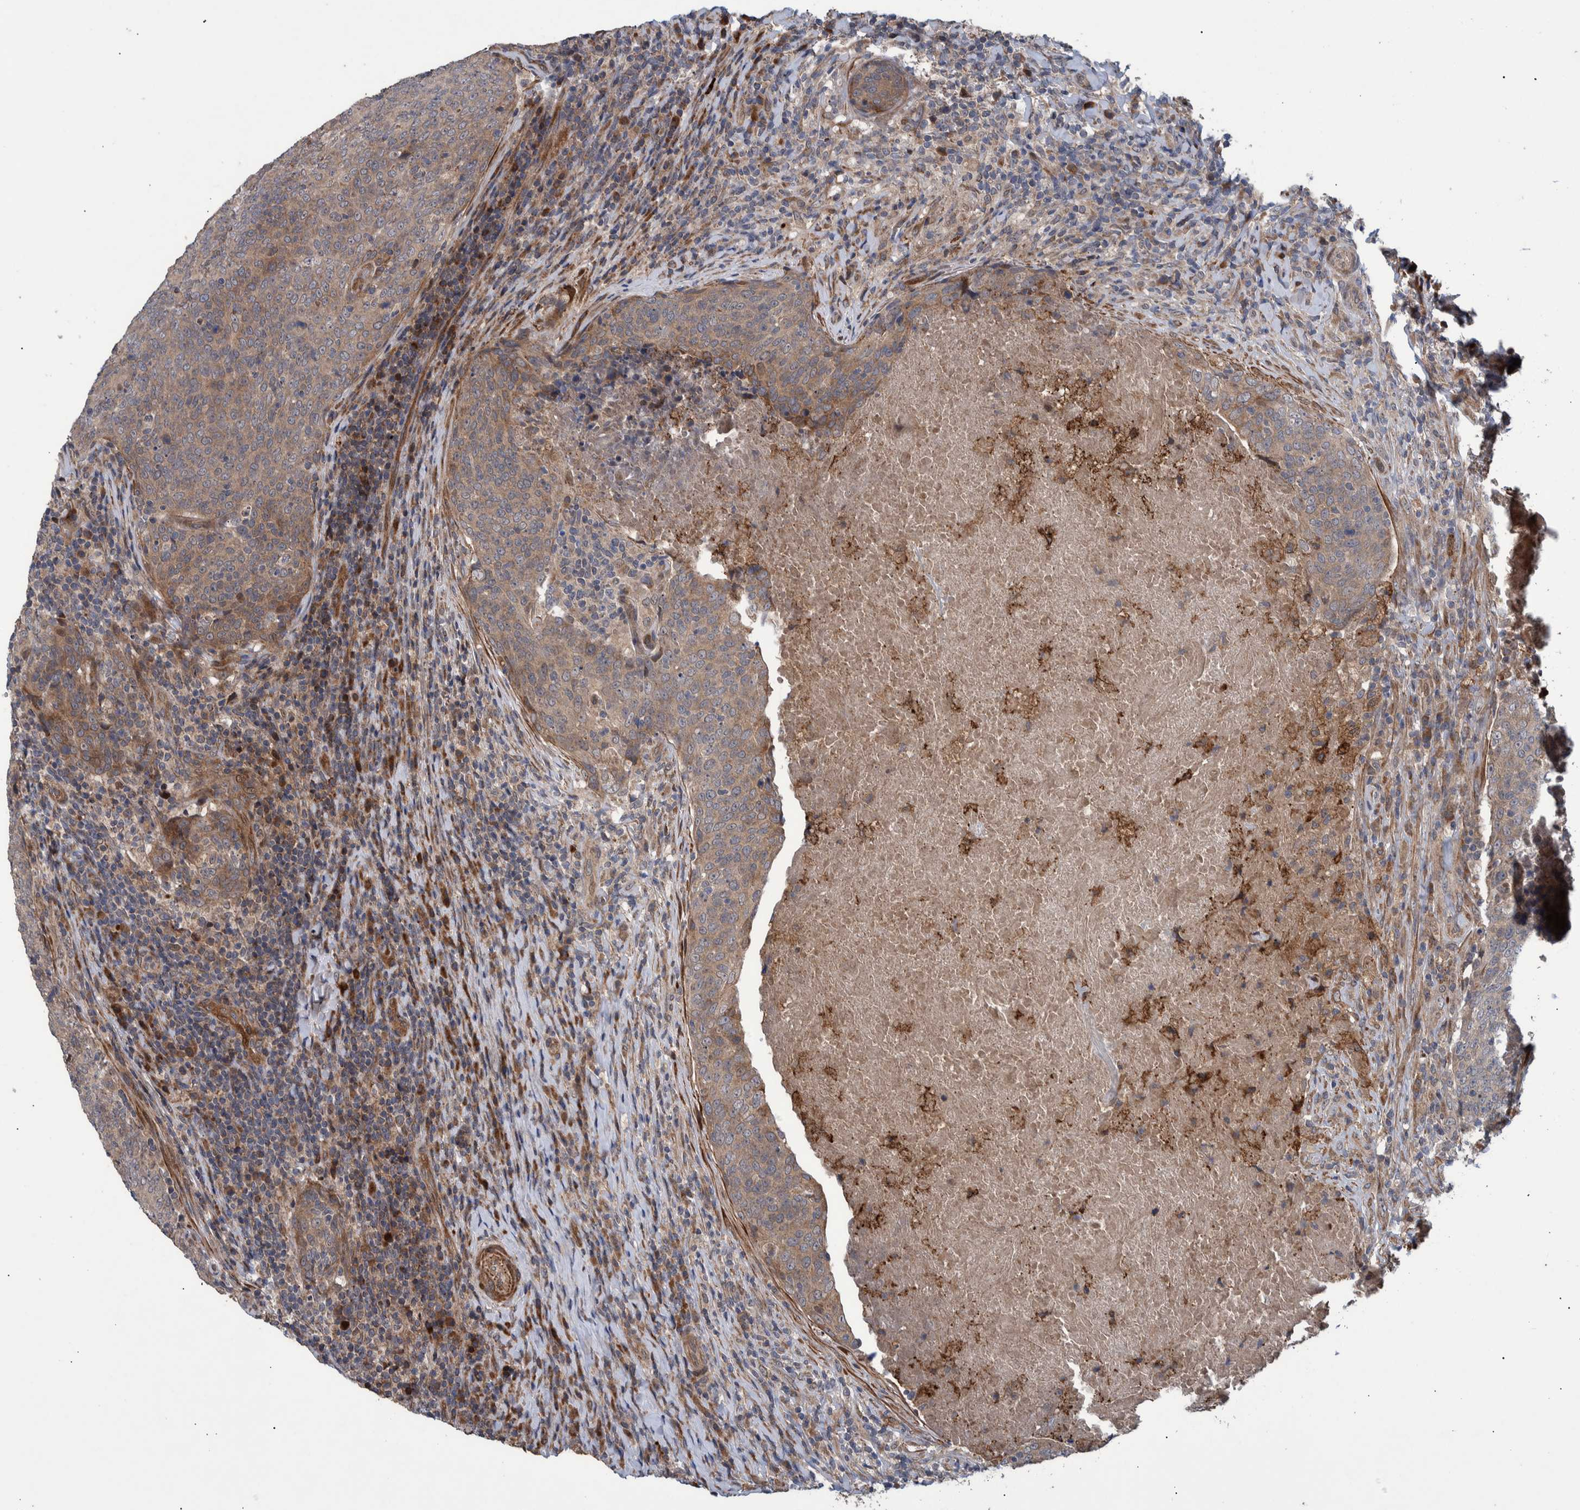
{"staining": {"intensity": "weak", "quantity": ">75%", "location": "cytoplasmic/membranous"}, "tissue": "head and neck cancer", "cell_type": "Tumor cells", "image_type": "cancer", "snomed": [{"axis": "morphology", "description": "Squamous cell carcinoma, NOS"}, {"axis": "morphology", "description": "Squamous cell carcinoma, metastatic, NOS"}, {"axis": "topography", "description": "Lymph node"}, {"axis": "topography", "description": "Head-Neck"}], "caption": "A micrograph of head and neck cancer (metastatic squamous cell carcinoma) stained for a protein demonstrates weak cytoplasmic/membranous brown staining in tumor cells.", "gene": "B3GNTL1", "patient": {"sex": "male", "age": 62}}